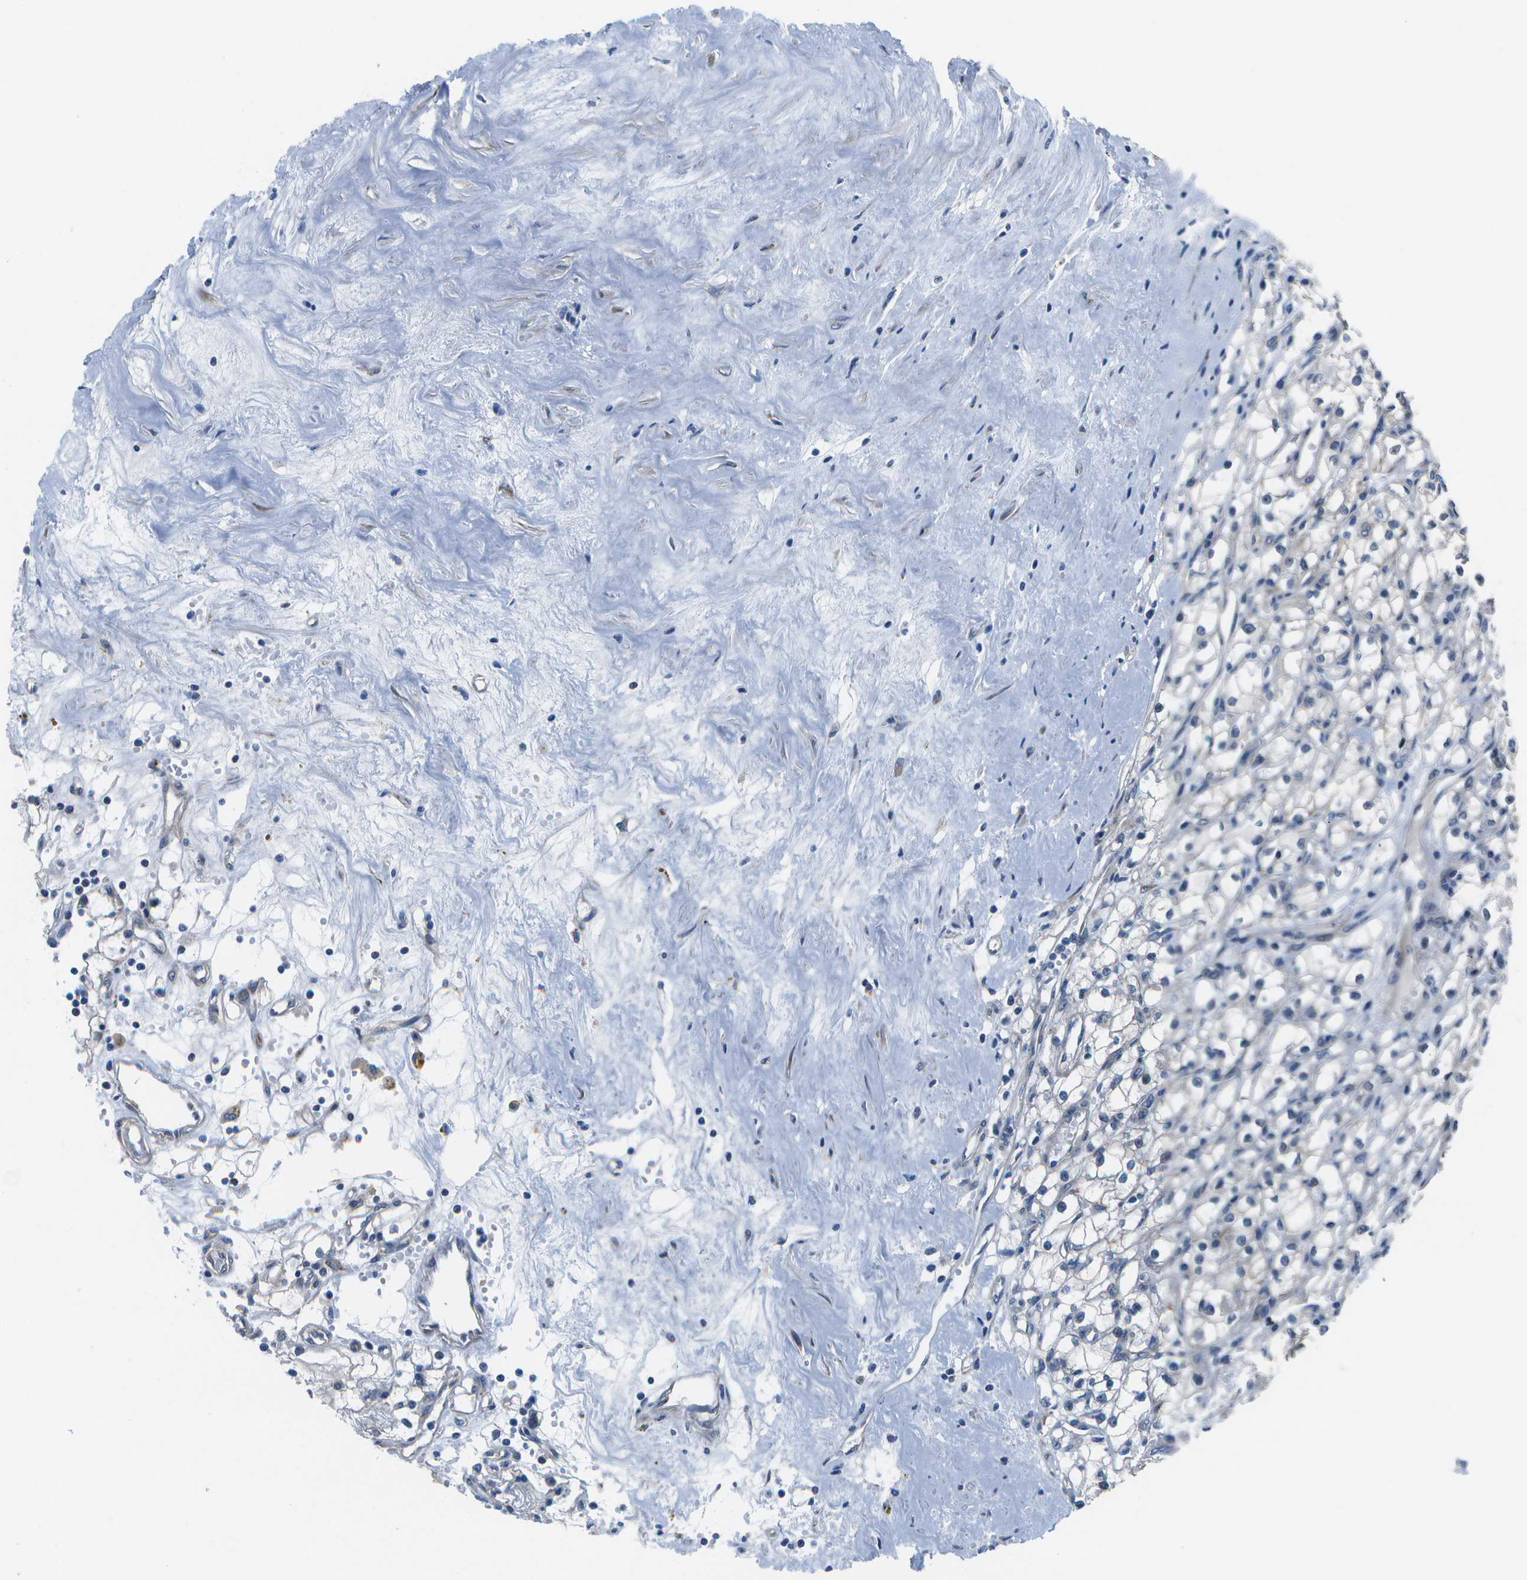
{"staining": {"intensity": "negative", "quantity": "none", "location": "none"}, "tissue": "renal cancer", "cell_type": "Tumor cells", "image_type": "cancer", "snomed": [{"axis": "morphology", "description": "Adenocarcinoma, NOS"}, {"axis": "topography", "description": "Kidney"}], "caption": "Tumor cells show no significant protein expression in renal adenocarcinoma. (Brightfield microscopy of DAB IHC at high magnification).", "gene": "P3H1", "patient": {"sex": "male", "age": 56}}